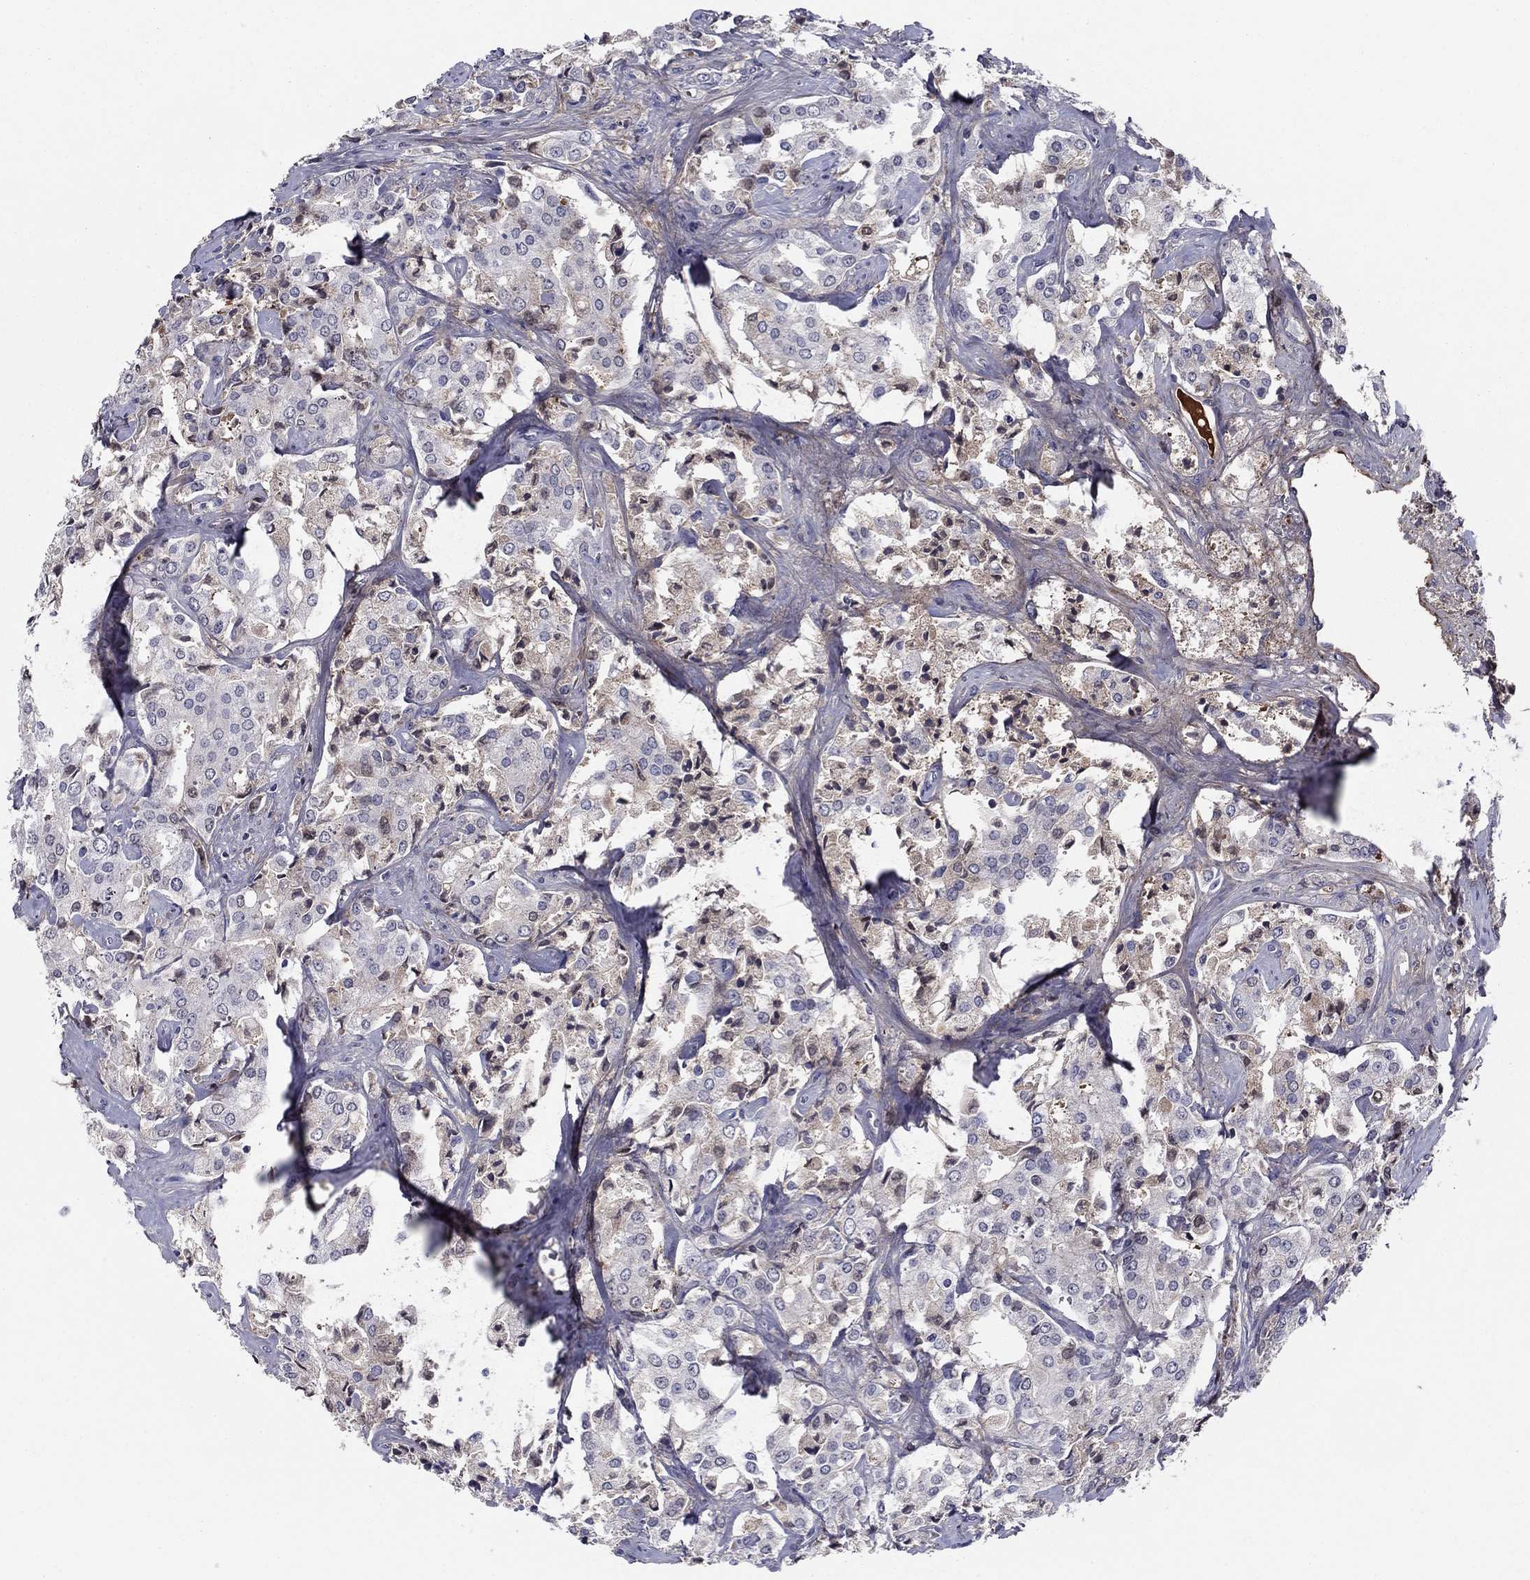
{"staining": {"intensity": "negative", "quantity": "none", "location": "none"}, "tissue": "prostate cancer", "cell_type": "Tumor cells", "image_type": "cancer", "snomed": [{"axis": "morphology", "description": "Adenocarcinoma, NOS"}, {"axis": "topography", "description": "Prostate"}], "caption": "Tumor cells are negative for brown protein staining in prostate cancer.", "gene": "HPX", "patient": {"sex": "male", "age": 66}}